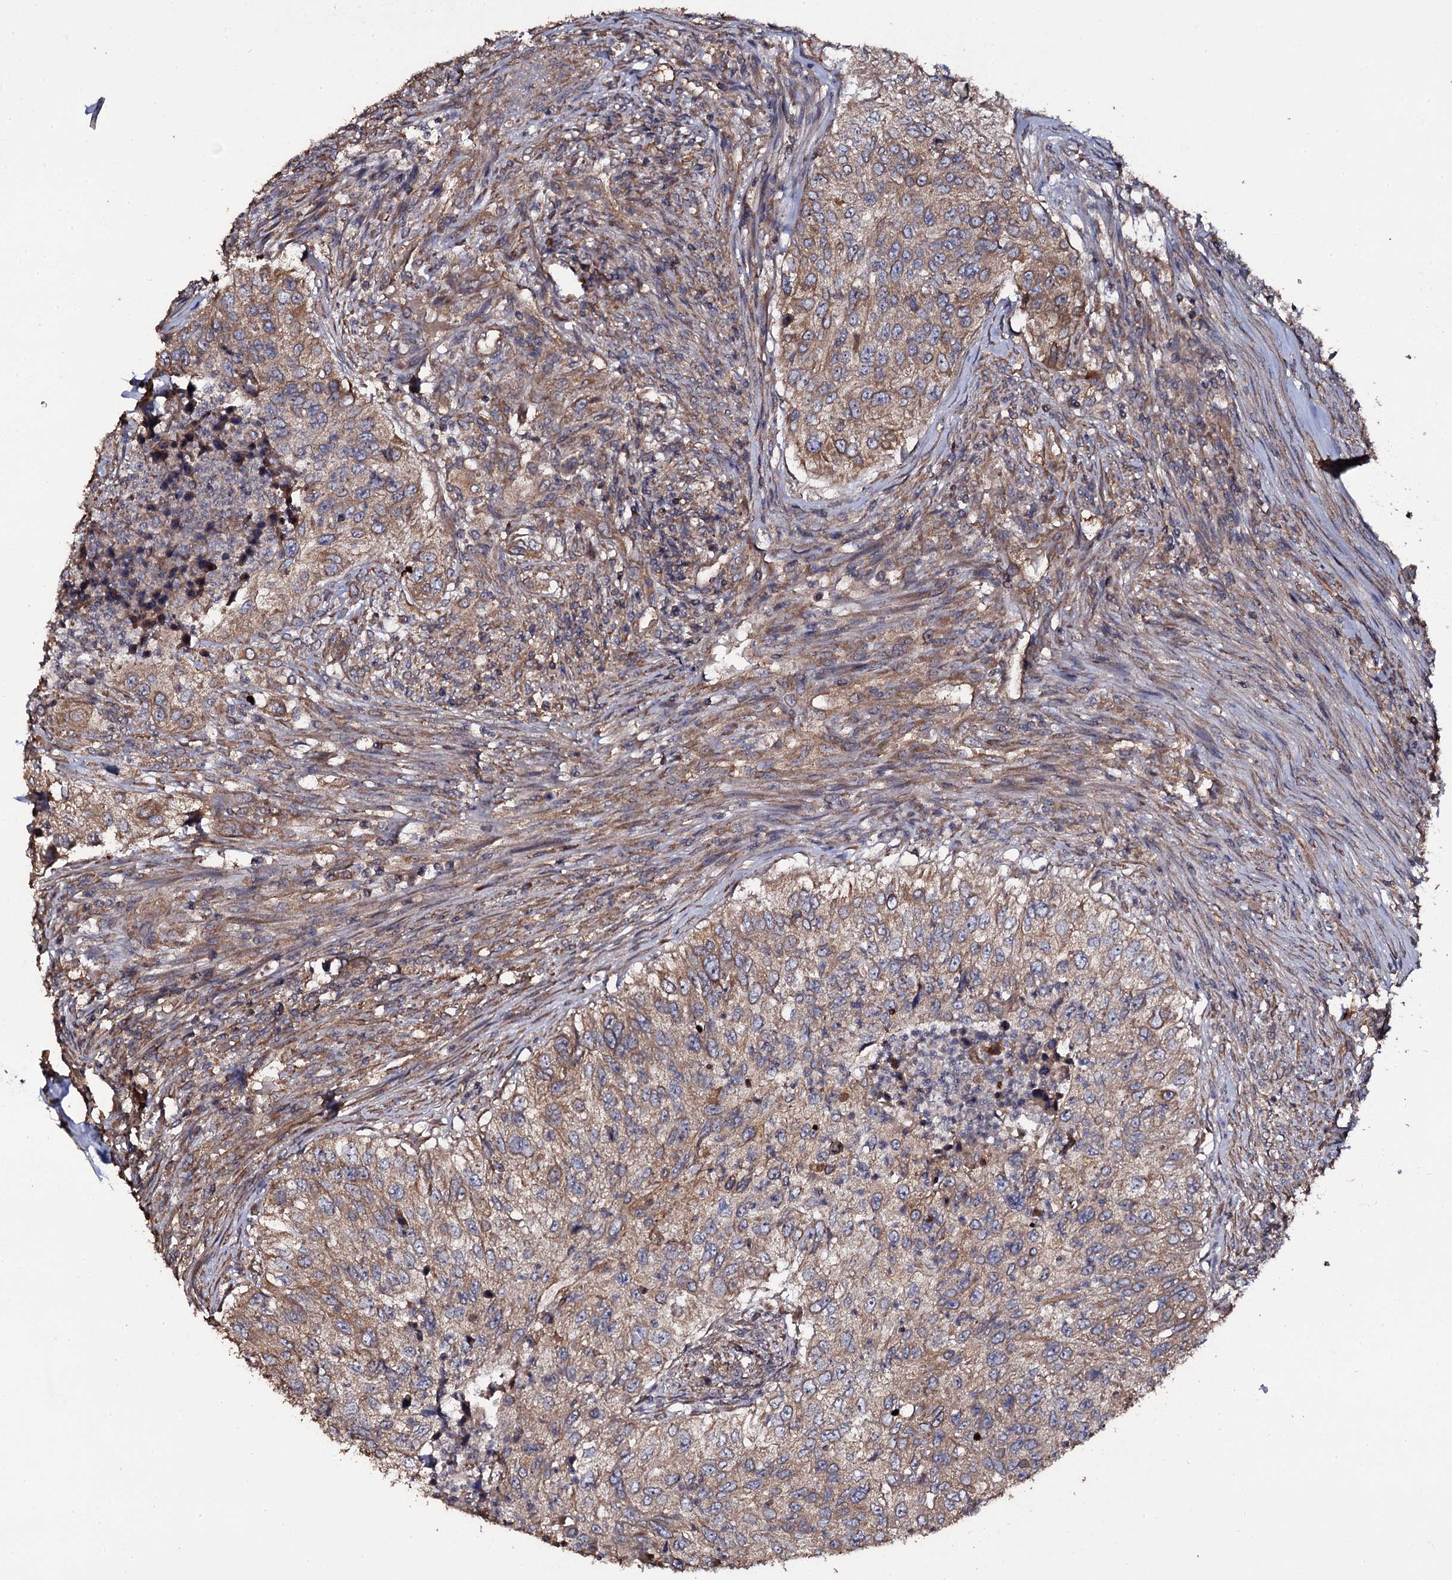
{"staining": {"intensity": "moderate", "quantity": ">75%", "location": "cytoplasmic/membranous"}, "tissue": "urothelial cancer", "cell_type": "Tumor cells", "image_type": "cancer", "snomed": [{"axis": "morphology", "description": "Urothelial carcinoma, High grade"}, {"axis": "topography", "description": "Urinary bladder"}], "caption": "Immunohistochemical staining of urothelial cancer shows medium levels of moderate cytoplasmic/membranous staining in approximately >75% of tumor cells.", "gene": "TTC23", "patient": {"sex": "female", "age": 60}}